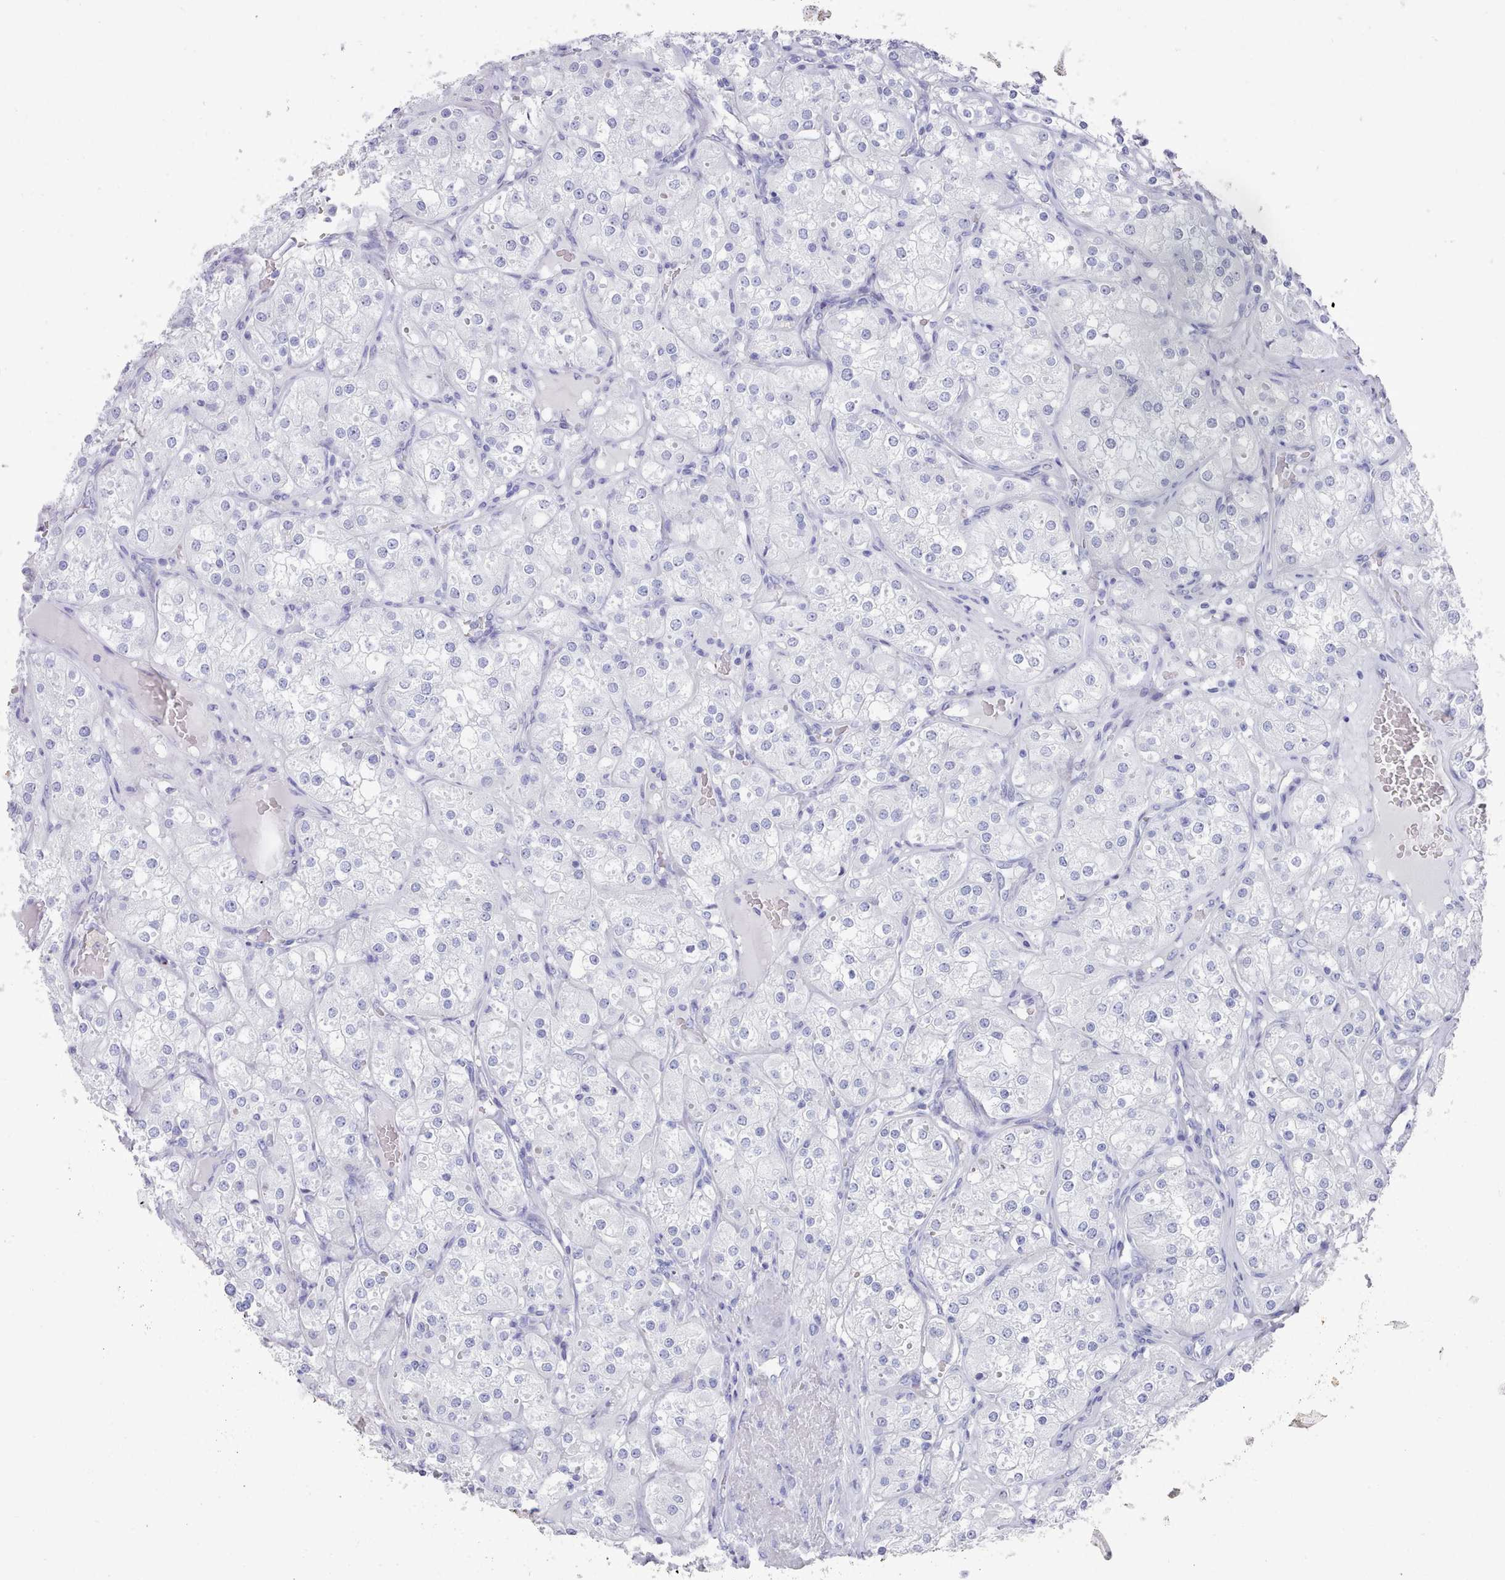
{"staining": {"intensity": "negative", "quantity": "none", "location": "none"}, "tissue": "renal cancer", "cell_type": "Tumor cells", "image_type": "cancer", "snomed": [{"axis": "morphology", "description": "Adenocarcinoma, NOS"}, {"axis": "topography", "description": "Kidney"}], "caption": "Image shows no protein staining in tumor cells of adenocarcinoma (renal) tissue.", "gene": "LRRC37A", "patient": {"sex": "male", "age": 77}}